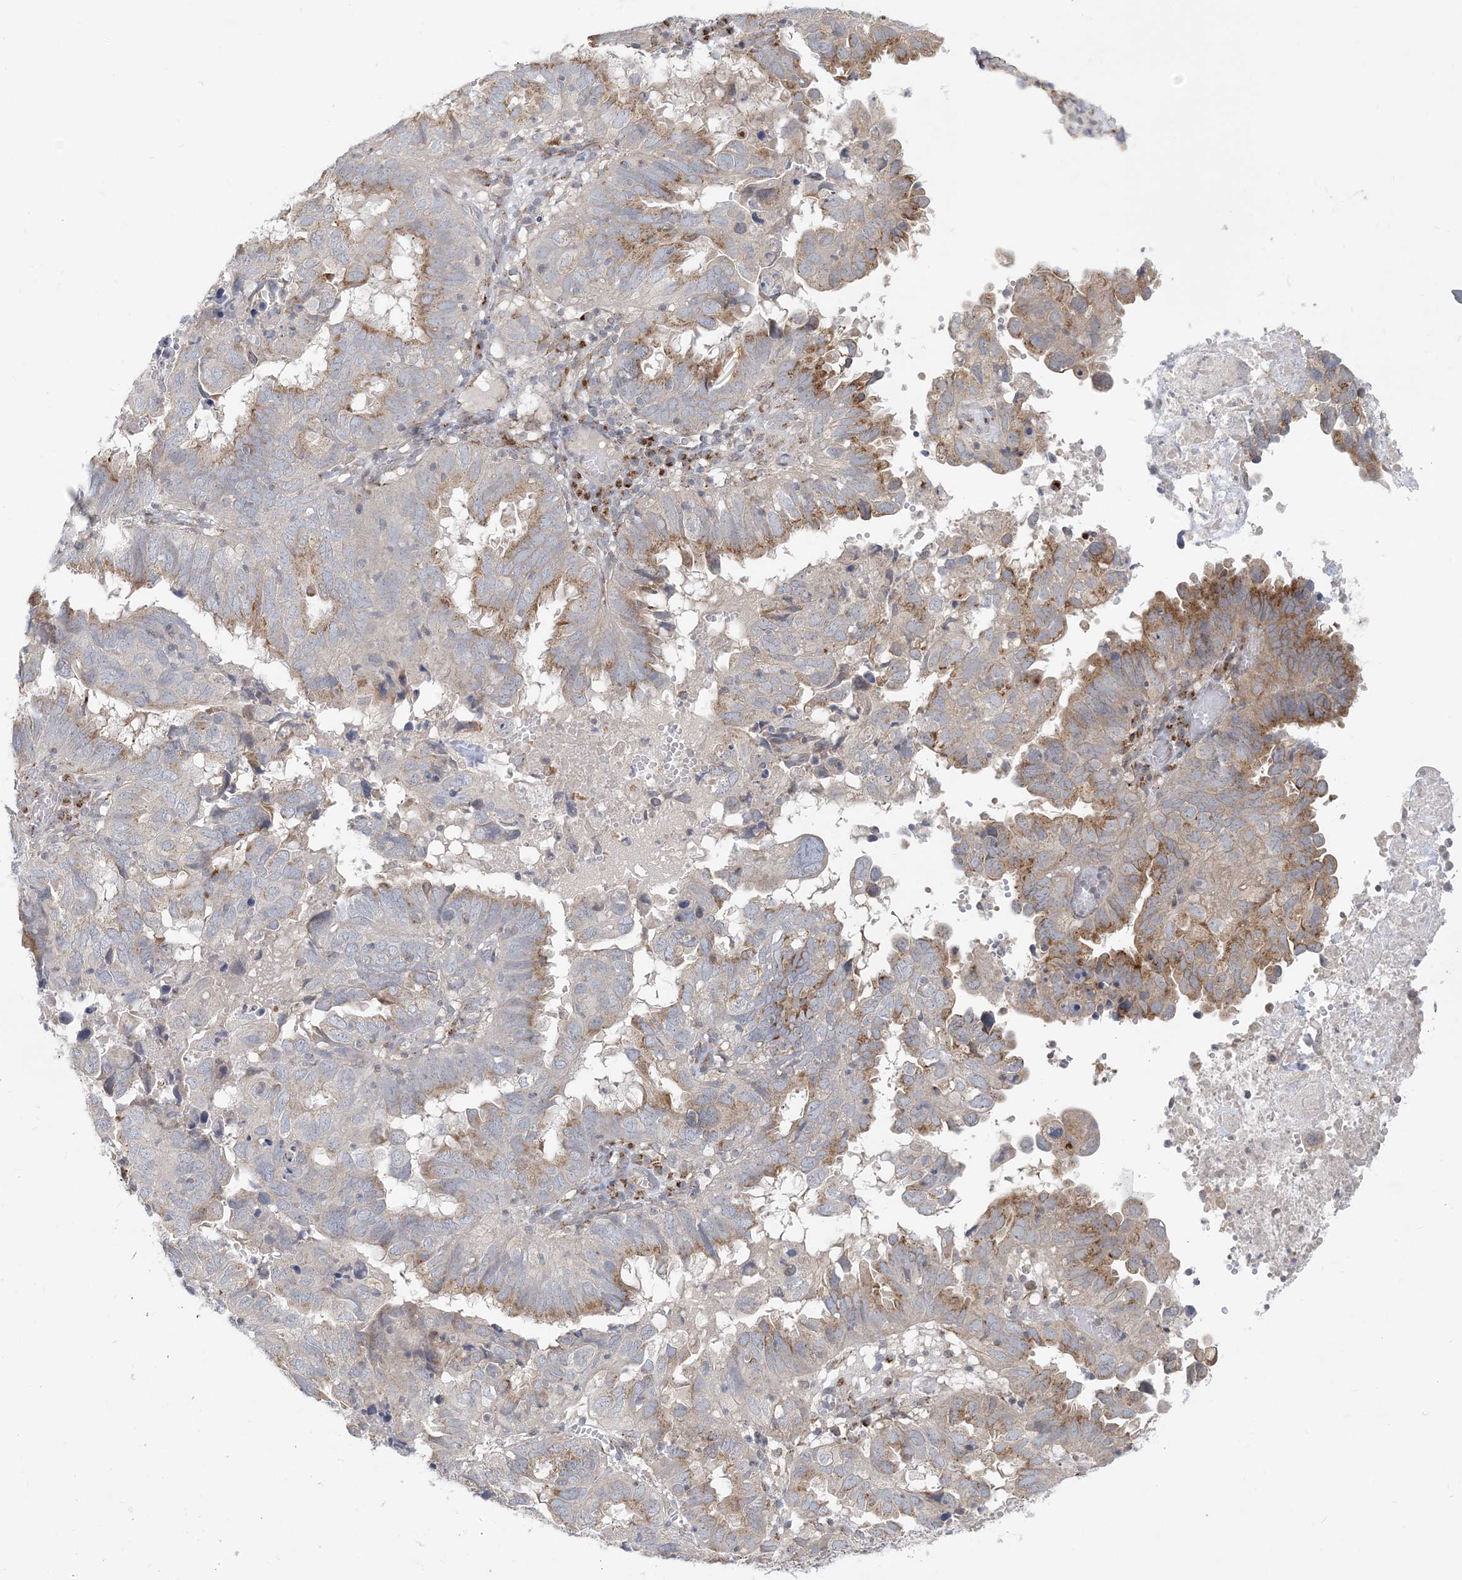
{"staining": {"intensity": "moderate", "quantity": "25%-75%", "location": "cytoplasmic/membranous"}, "tissue": "endometrial cancer", "cell_type": "Tumor cells", "image_type": "cancer", "snomed": [{"axis": "morphology", "description": "Adenocarcinoma, NOS"}, {"axis": "topography", "description": "Uterus"}], "caption": "Moderate cytoplasmic/membranous positivity for a protein is seen in about 25%-75% of tumor cells of endometrial cancer using immunohistochemistry.", "gene": "CCDC14", "patient": {"sex": "female", "age": 77}}